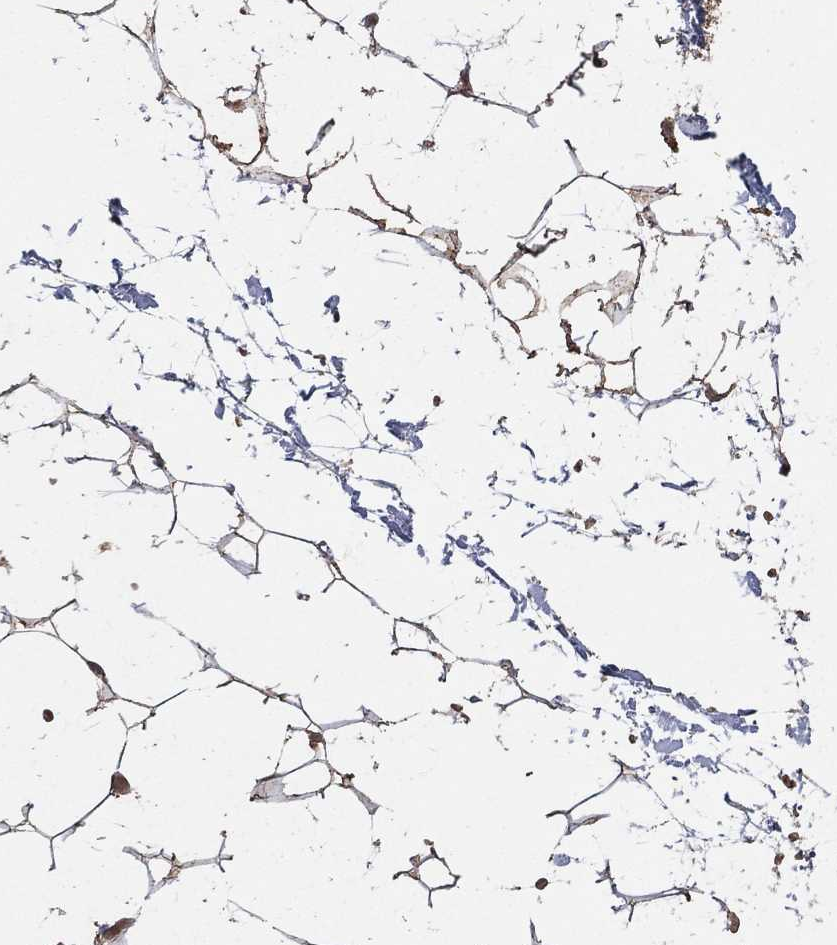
{"staining": {"intensity": "moderate", "quantity": "25%-75%", "location": "cytoplasmic/membranous"}, "tissue": "adipose tissue", "cell_type": "Adipocytes", "image_type": "normal", "snomed": [{"axis": "morphology", "description": "Normal tissue, NOS"}, {"axis": "topography", "description": "Skin"}, {"axis": "topography", "description": "Peripheral nerve tissue"}], "caption": "This micrograph reveals IHC staining of normal adipose tissue, with medium moderate cytoplasmic/membranous positivity in about 25%-75% of adipocytes.", "gene": "DPH1", "patient": {"sex": "female", "age": 56}}